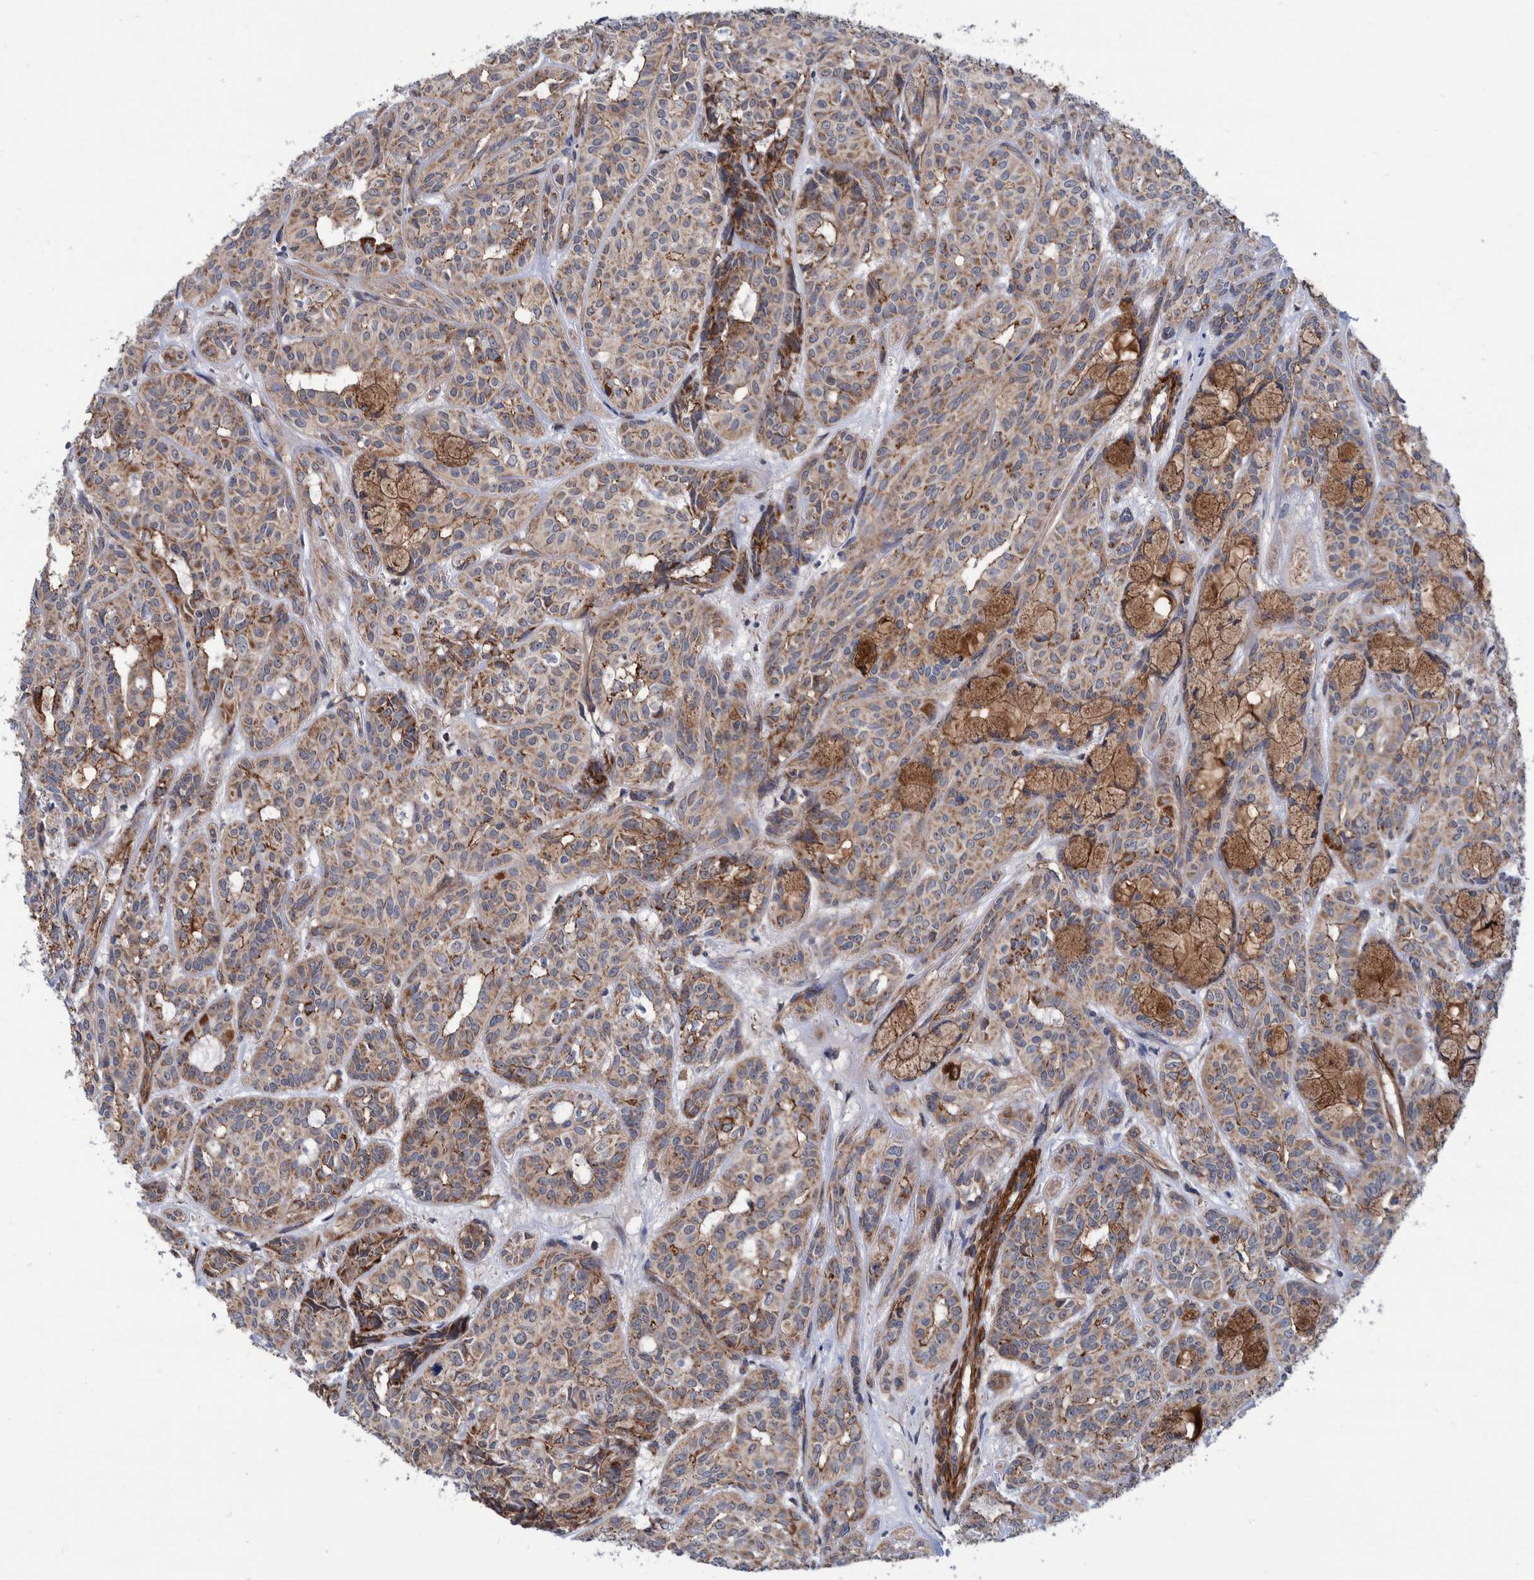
{"staining": {"intensity": "moderate", "quantity": "25%-75%", "location": "cytoplasmic/membranous"}, "tissue": "head and neck cancer", "cell_type": "Tumor cells", "image_type": "cancer", "snomed": [{"axis": "morphology", "description": "Adenocarcinoma, NOS"}, {"axis": "topography", "description": "Salivary gland, NOS"}, {"axis": "topography", "description": "Head-Neck"}], "caption": "This is an image of immunohistochemistry (IHC) staining of head and neck cancer, which shows moderate positivity in the cytoplasmic/membranous of tumor cells.", "gene": "SLC25A10", "patient": {"sex": "female", "age": 76}}